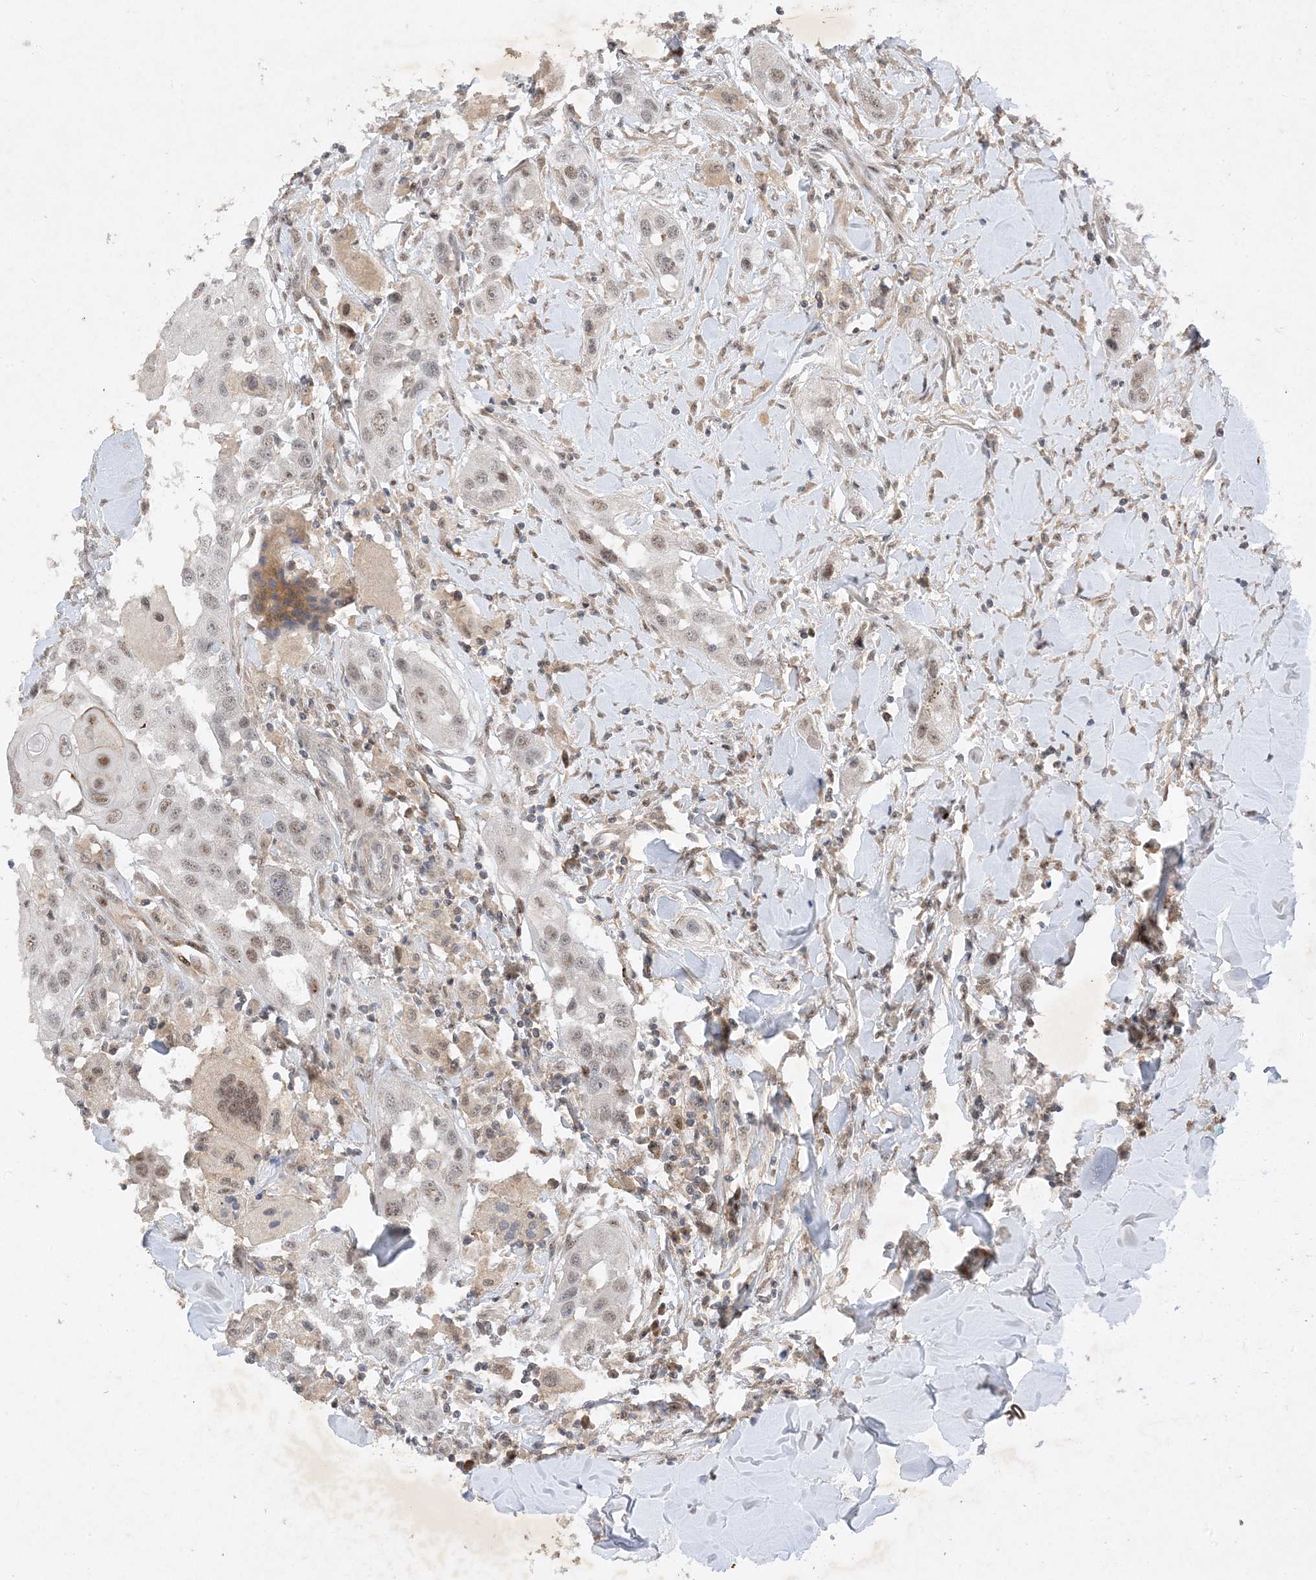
{"staining": {"intensity": "moderate", "quantity": "<25%", "location": "nuclear"}, "tissue": "head and neck cancer", "cell_type": "Tumor cells", "image_type": "cancer", "snomed": [{"axis": "morphology", "description": "Normal tissue, NOS"}, {"axis": "morphology", "description": "Squamous cell carcinoma, NOS"}, {"axis": "topography", "description": "Skeletal muscle"}, {"axis": "topography", "description": "Head-Neck"}], "caption": "Immunohistochemical staining of human squamous cell carcinoma (head and neck) shows moderate nuclear protein staining in about <25% of tumor cells.", "gene": "MAST3", "patient": {"sex": "male", "age": 51}}